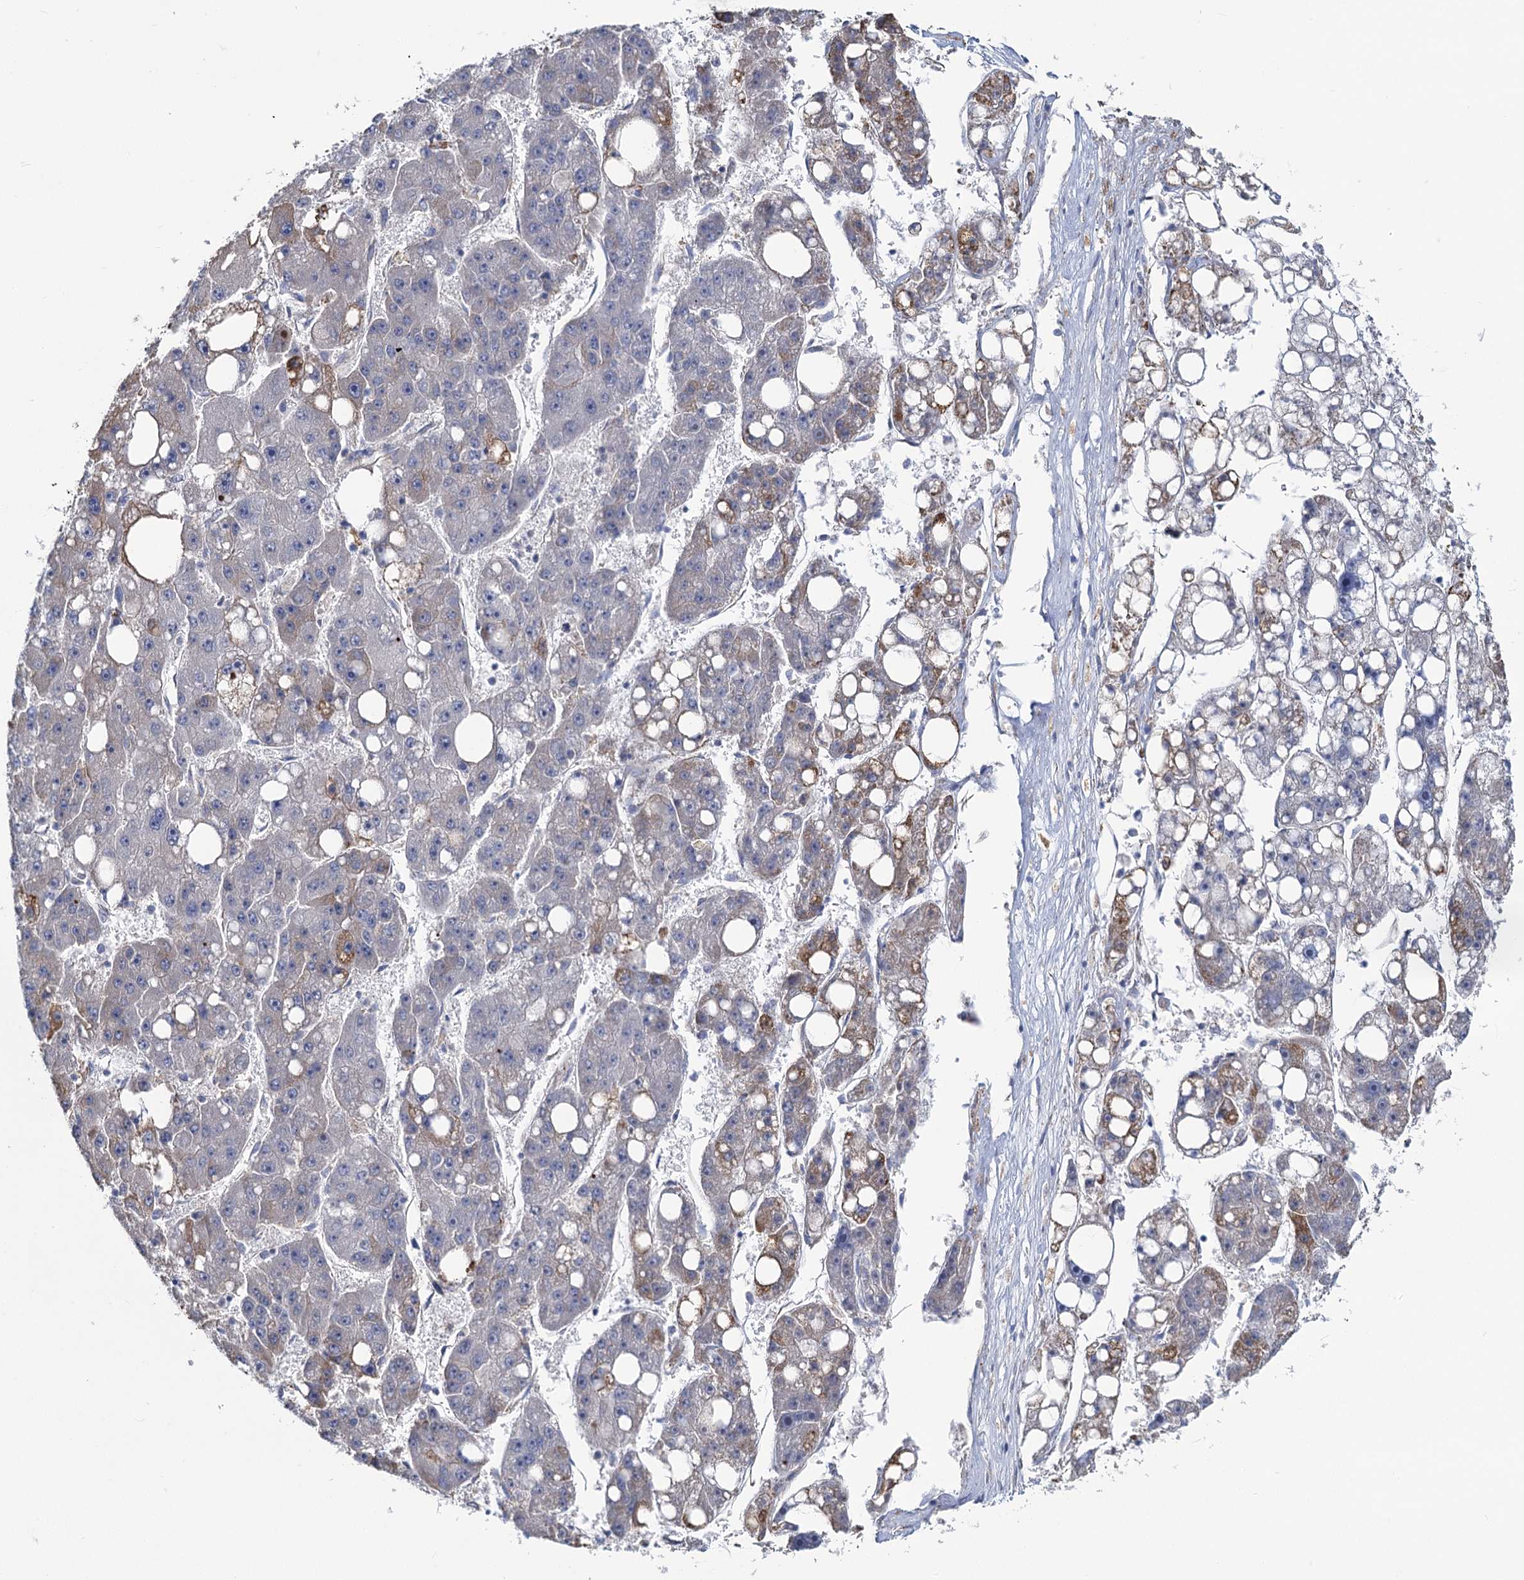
{"staining": {"intensity": "negative", "quantity": "none", "location": "none"}, "tissue": "liver cancer", "cell_type": "Tumor cells", "image_type": "cancer", "snomed": [{"axis": "morphology", "description": "Carcinoma, Hepatocellular, NOS"}, {"axis": "topography", "description": "Liver"}], "caption": "Photomicrograph shows no significant protein expression in tumor cells of liver cancer (hepatocellular carcinoma). (Stains: DAB IHC with hematoxylin counter stain, Microscopy: brightfield microscopy at high magnification).", "gene": "PRSS35", "patient": {"sex": "female", "age": 61}}